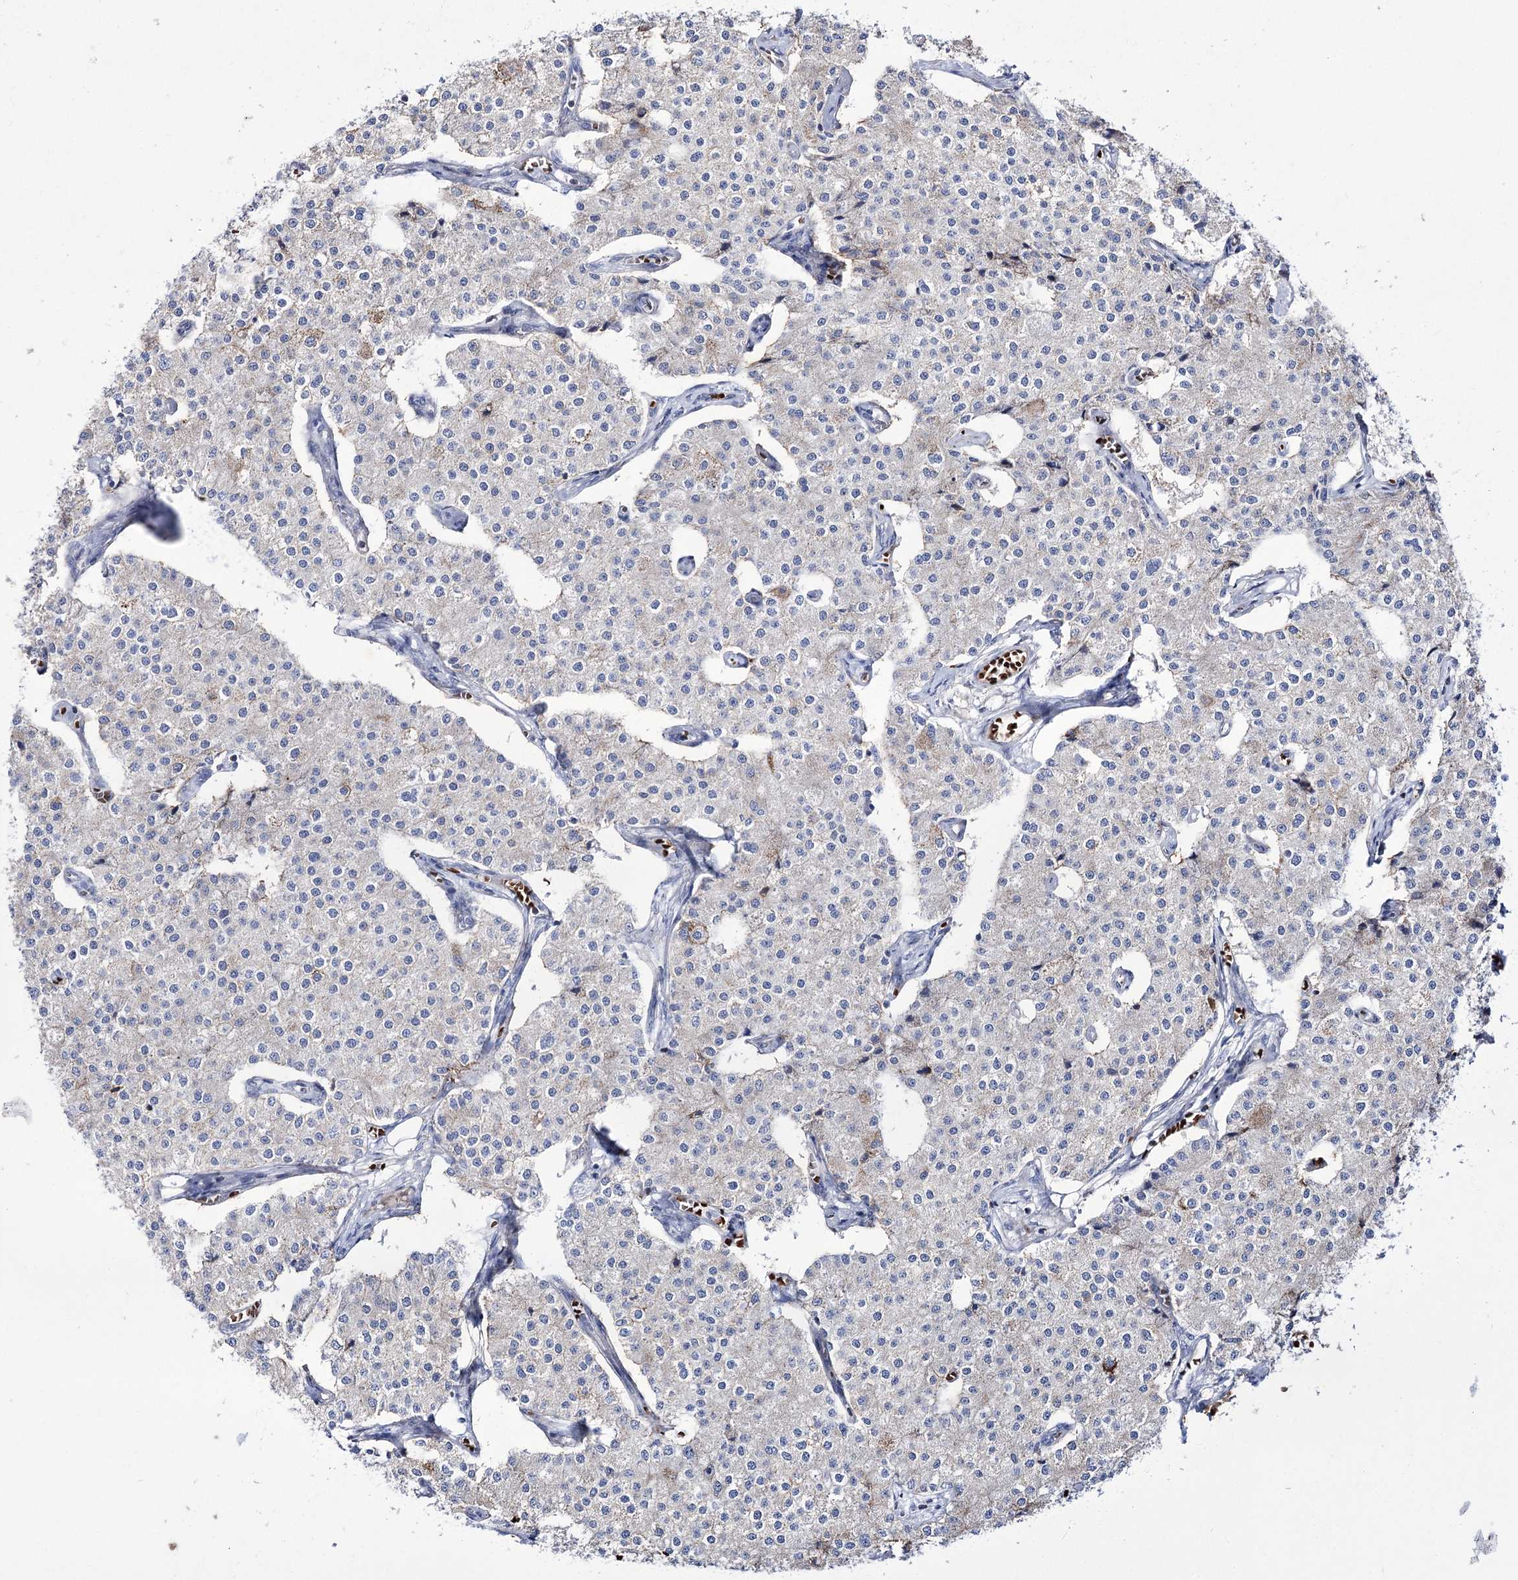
{"staining": {"intensity": "weak", "quantity": "<25%", "location": "cytoplasmic/membranous"}, "tissue": "carcinoid", "cell_type": "Tumor cells", "image_type": "cancer", "snomed": [{"axis": "morphology", "description": "Carcinoid, malignant, NOS"}, {"axis": "topography", "description": "Colon"}], "caption": "High power microscopy micrograph of an immunohistochemistry (IHC) photomicrograph of carcinoid, revealing no significant expression in tumor cells. The staining was performed using DAB (3,3'-diaminobenzidine) to visualize the protein expression in brown, while the nuclei were stained in blue with hematoxylin (Magnification: 20x).", "gene": "OSBPL5", "patient": {"sex": "female", "age": 52}}